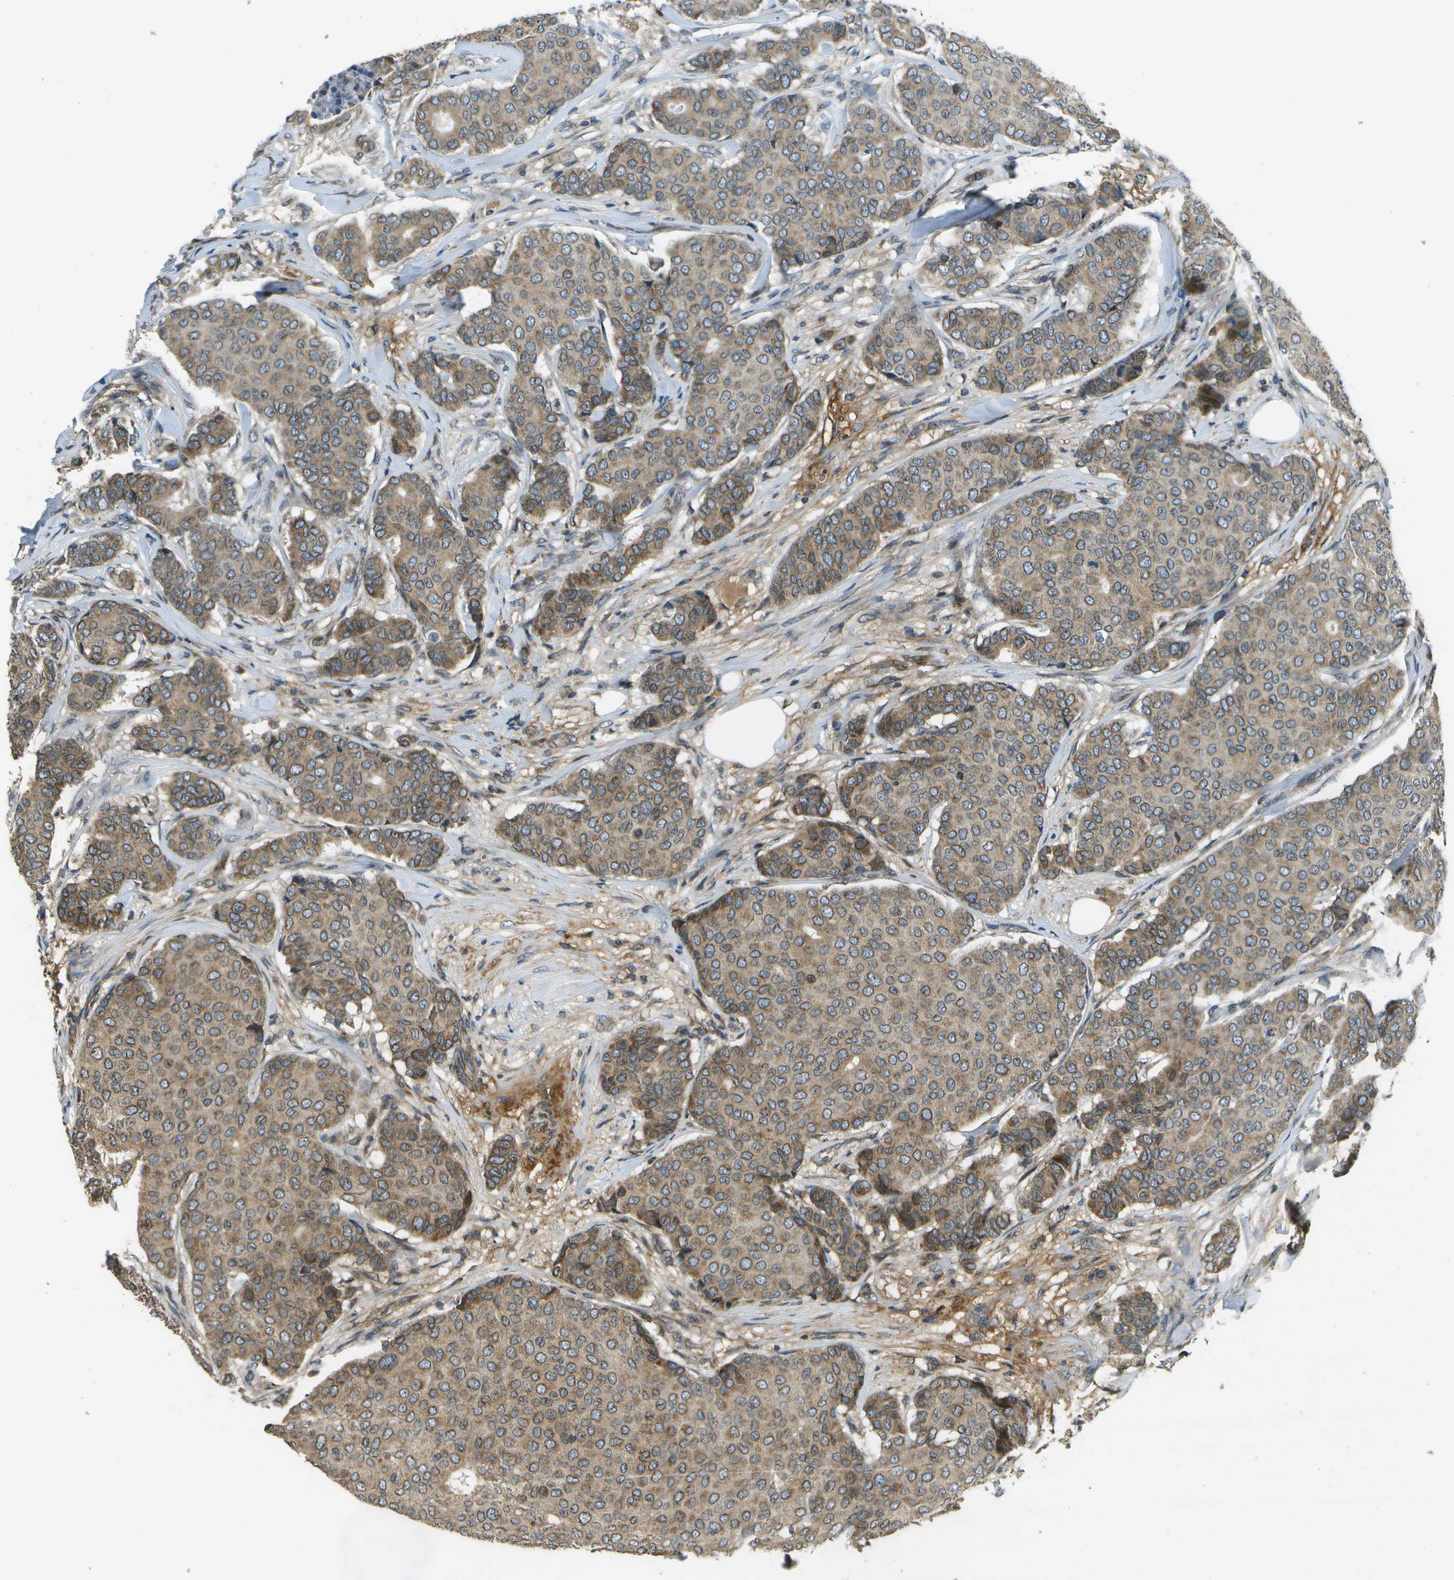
{"staining": {"intensity": "moderate", "quantity": ">75%", "location": "cytoplasmic/membranous"}, "tissue": "breast cancer", "cell_type": "Tumor cells", "image_type": "cancer", "snomed": [{"axis": "morphology", "description": "Duct carcinoma"}, {"axis": "topography", "description": "Breast"}], "caption": "Breast cancer (invasive ductal carcinoma) tissue displays moderate cytoplasmic/membranous expression in approximately >75% of tumor cells, visualized by immunohistochemistry.", "gene": "HFE", "patient": {"sex": "female", "age": 75}}